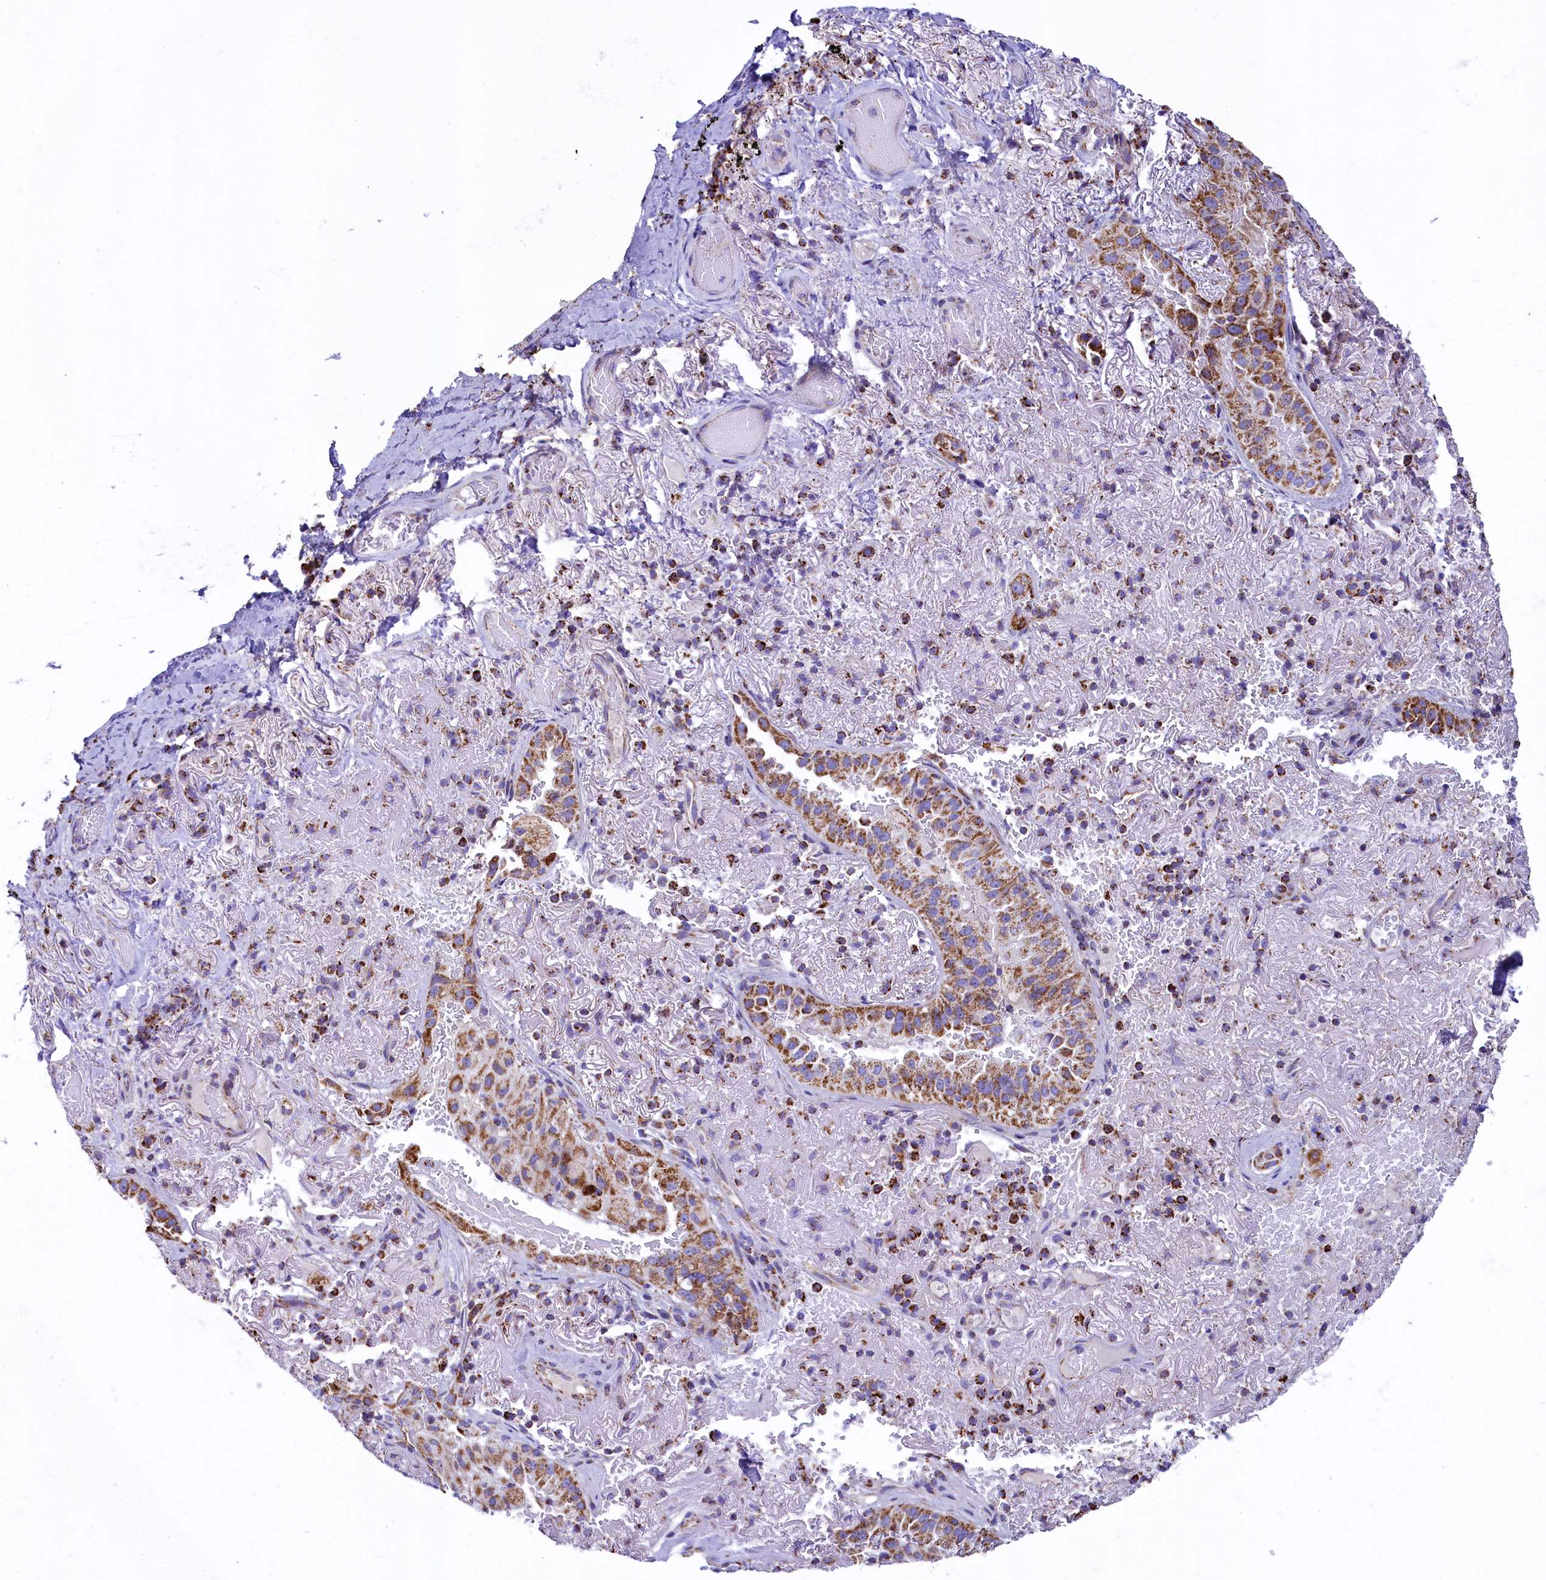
{"staining": {"intensity": "moderate", "quantity": ">75%", "location": "cytoplasmic/membranous"}, "tissue": "lung cancer", "cell_type": "Tumor cells", "image_type": "cancer", "snomed": [{"axis": "morphology", "description": "Adenocarcinoma, NOS"}, {"axis": "topography", "description": "Lung"}], "caption": "This is a micrograph of immunohistochemistry (IHC) staining of lung cancer (adenocarcinoma), which shows moderate expression in the cytoplasmic/membranous of tumor cells.", "gene": "IDH3A", "patient": {"sex": "female", "age": 69}}